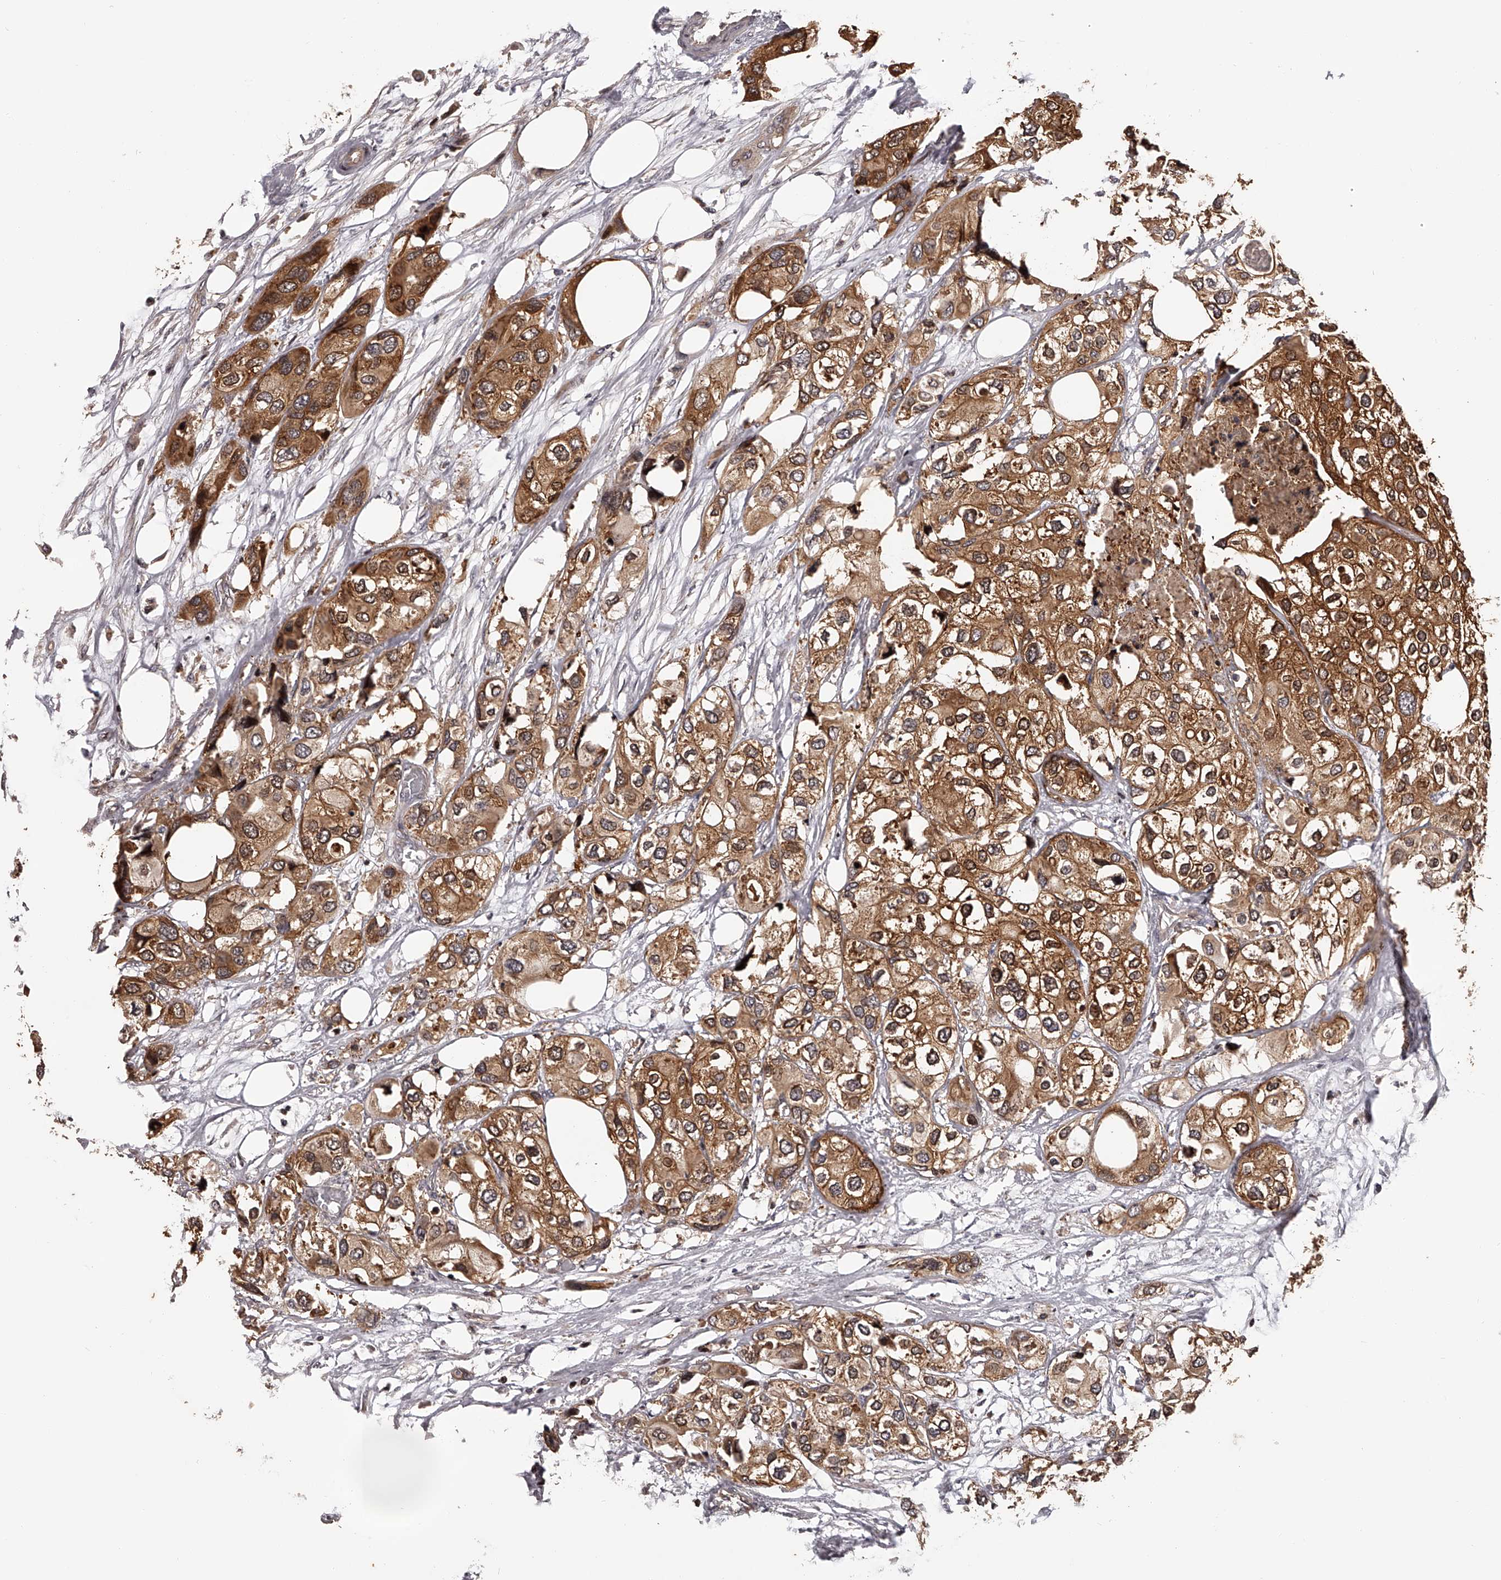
{"staining": {"intensity": "moderate", "quantity": ">75%", "location": "cytoplasmic/membranous"}, "tissue": "urothelial cancer", "cell_type": "Tumor cells", "image_type": "cancer", "snomed": [{"axis": "morphology", "description": "Urothelial carcinoma, High grade"}, {"axis": "topography", "description": "Urinary bladder"}], "caption": "Human urothelial carcinoma (high-grade) stained with a protein marker displays moderate staining in tumor cells.", "gene": "PFDN2", "patient": {"sex": "male", "age": 64}}